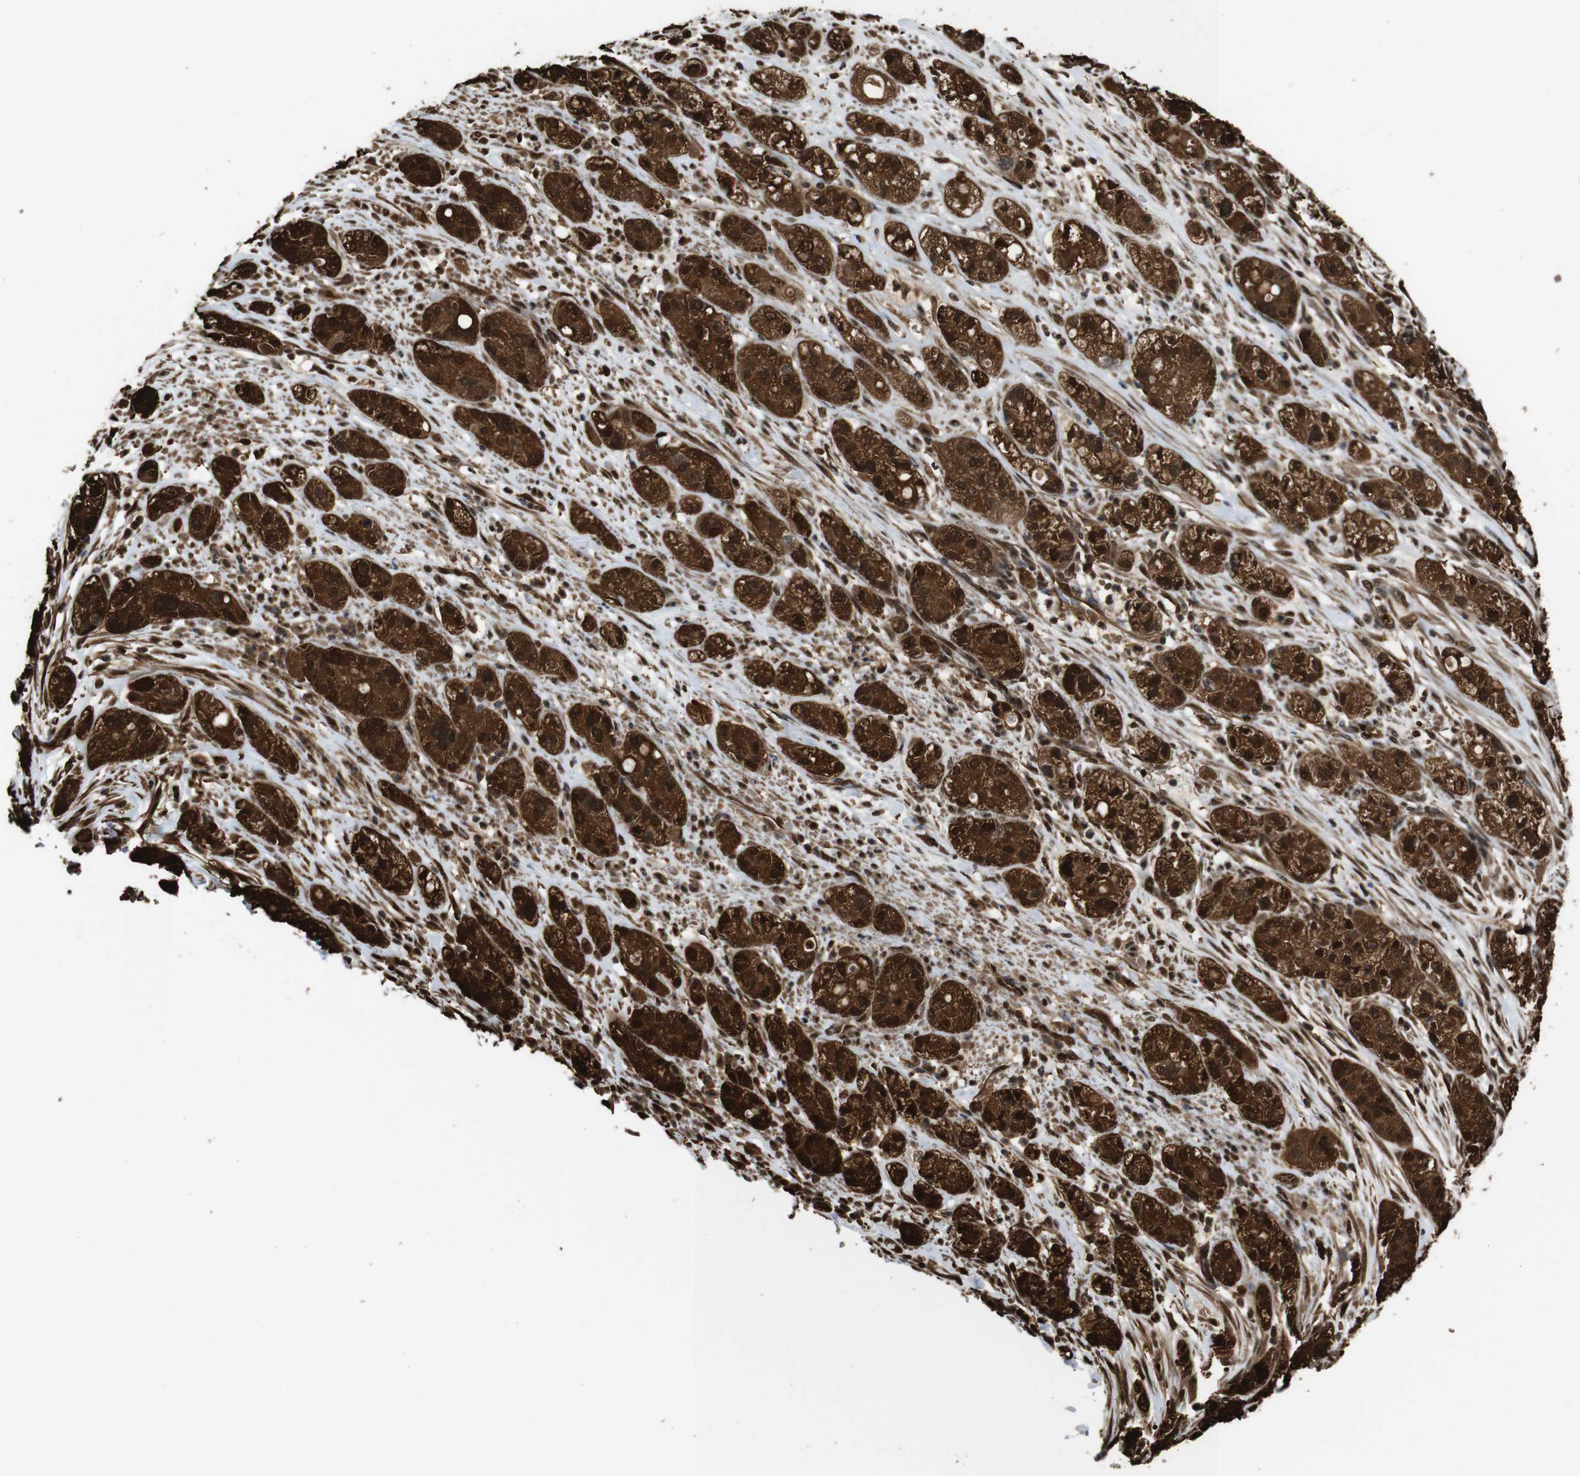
{"staining": {"intensity": "strong", "quantity": ">75%", "location": "cytoplasmic/membranous,nuclear"}, "tissue": "pancreatic cancer", "cell_type": "Tumor cells", "image_type": "cancer", "snomed": [{"axis": "morphology", "description": "Adenocarcinoma, NOS"}, {"axis": "topography", "description": "Pancreas"}], "caption": "A photomicrograph of pancreatic cancer stained for a protein demonstrates strong cytoplasmic/membranous and nuclear brown staining in tumor cells. Using DAB (3,3'-diaminobenzidine) (brown) and hematoxylin (blue) stains, captured at high magnification using brightfield microscopy.", "gene": "VCP", "patient": {"sex": "female", "age": 78}}